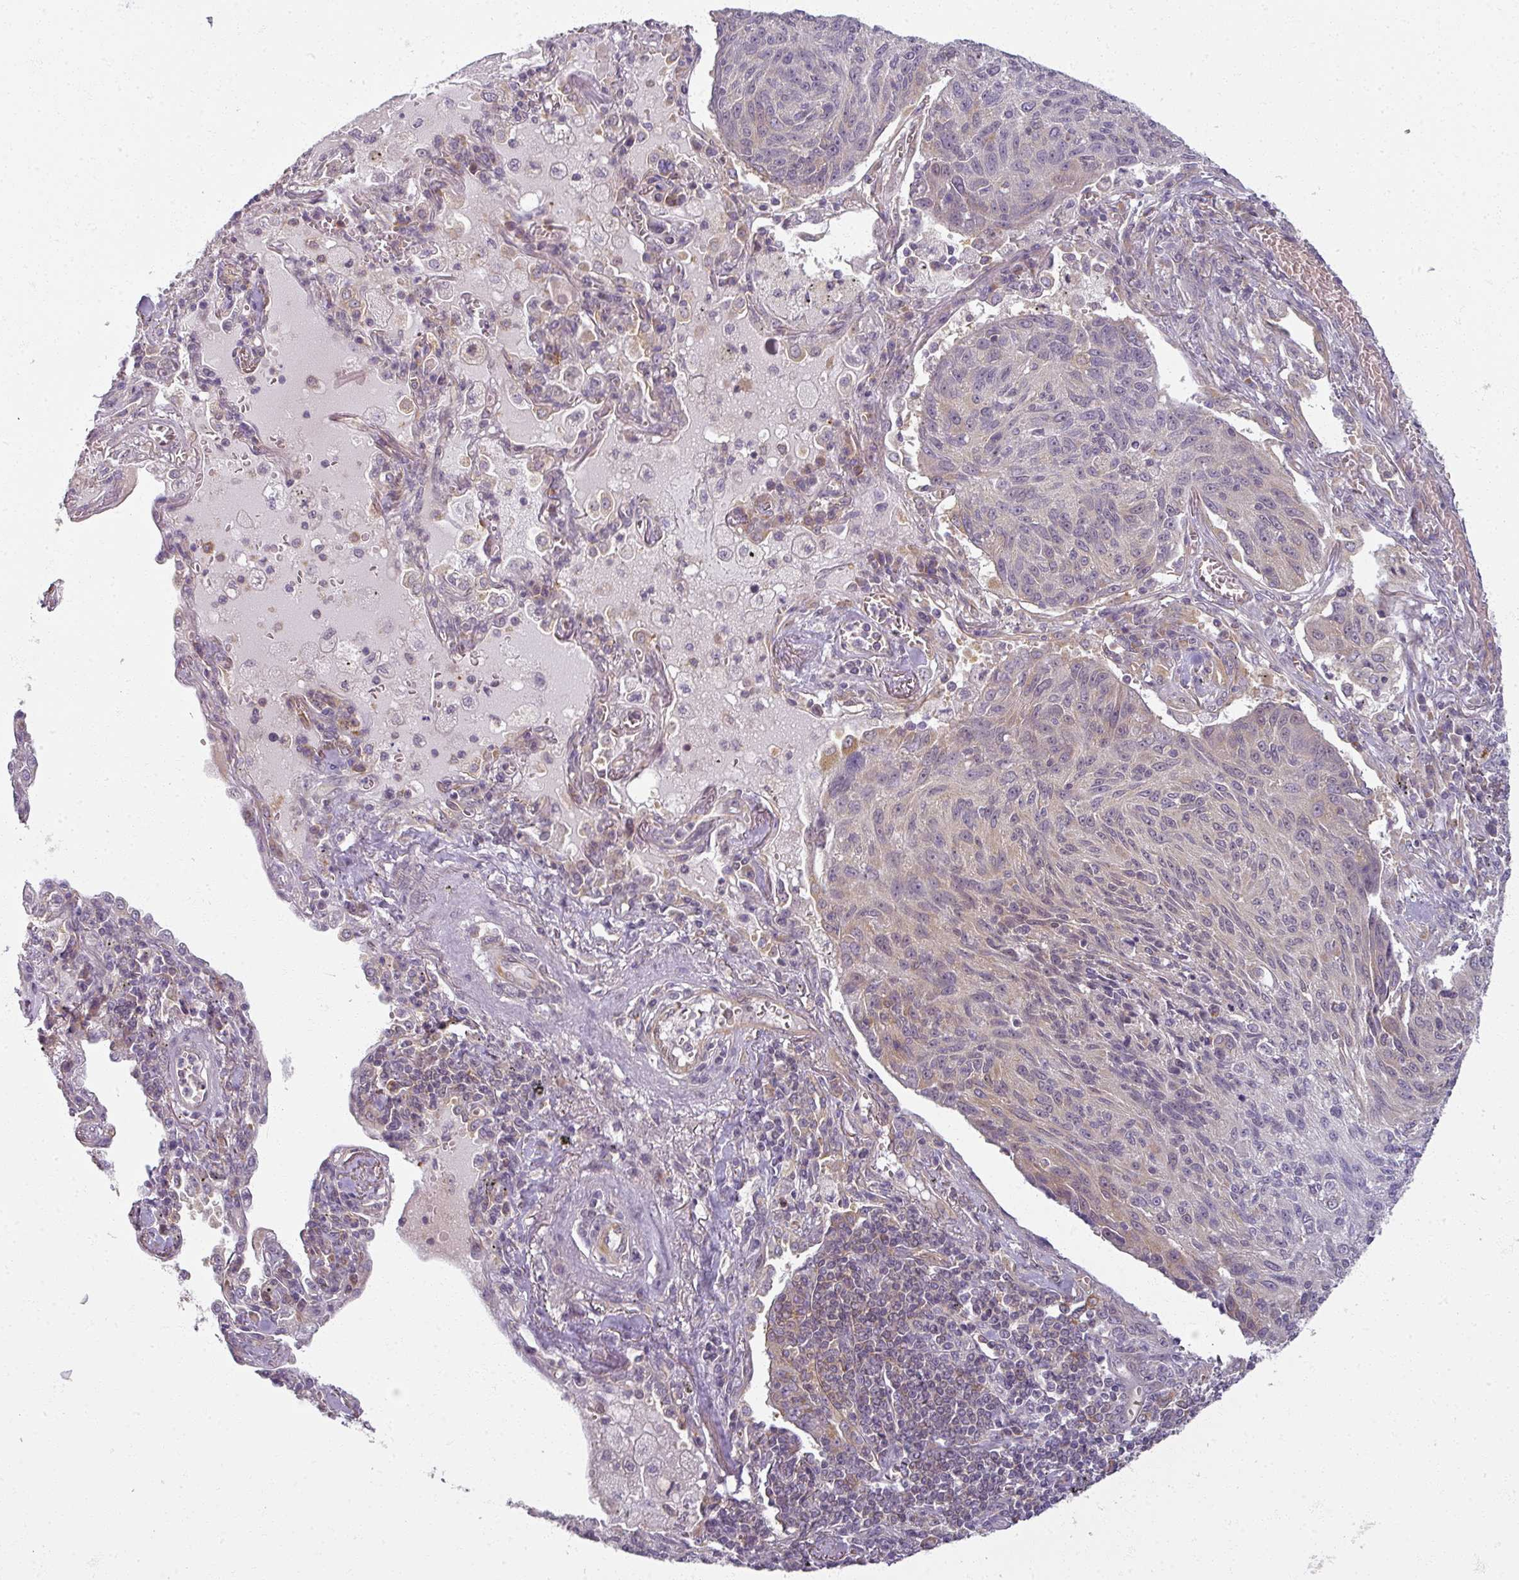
{"staining": {"intensity": "moderate", "quantity": "25%-75%", "location": "cytoplasmic/membranous"}, "tissue": "lung cancer", "cell_type": "Tumor cells", "image_type": "cancer", "snomed": [{"axis": "morphology", "description": "Squamous cell carcinoma, NOS"}, {"axis": "topography", "description": "Lung"}], "caption": "Human lung squamous cell carcinoma stained for a protein (brown) displays moderate cytoplasmic/membranous positive positivity in about 25%-75% of tumor cells.", "gene": "AGPAT4", "patient": {"sex": "female", "age": 66}}